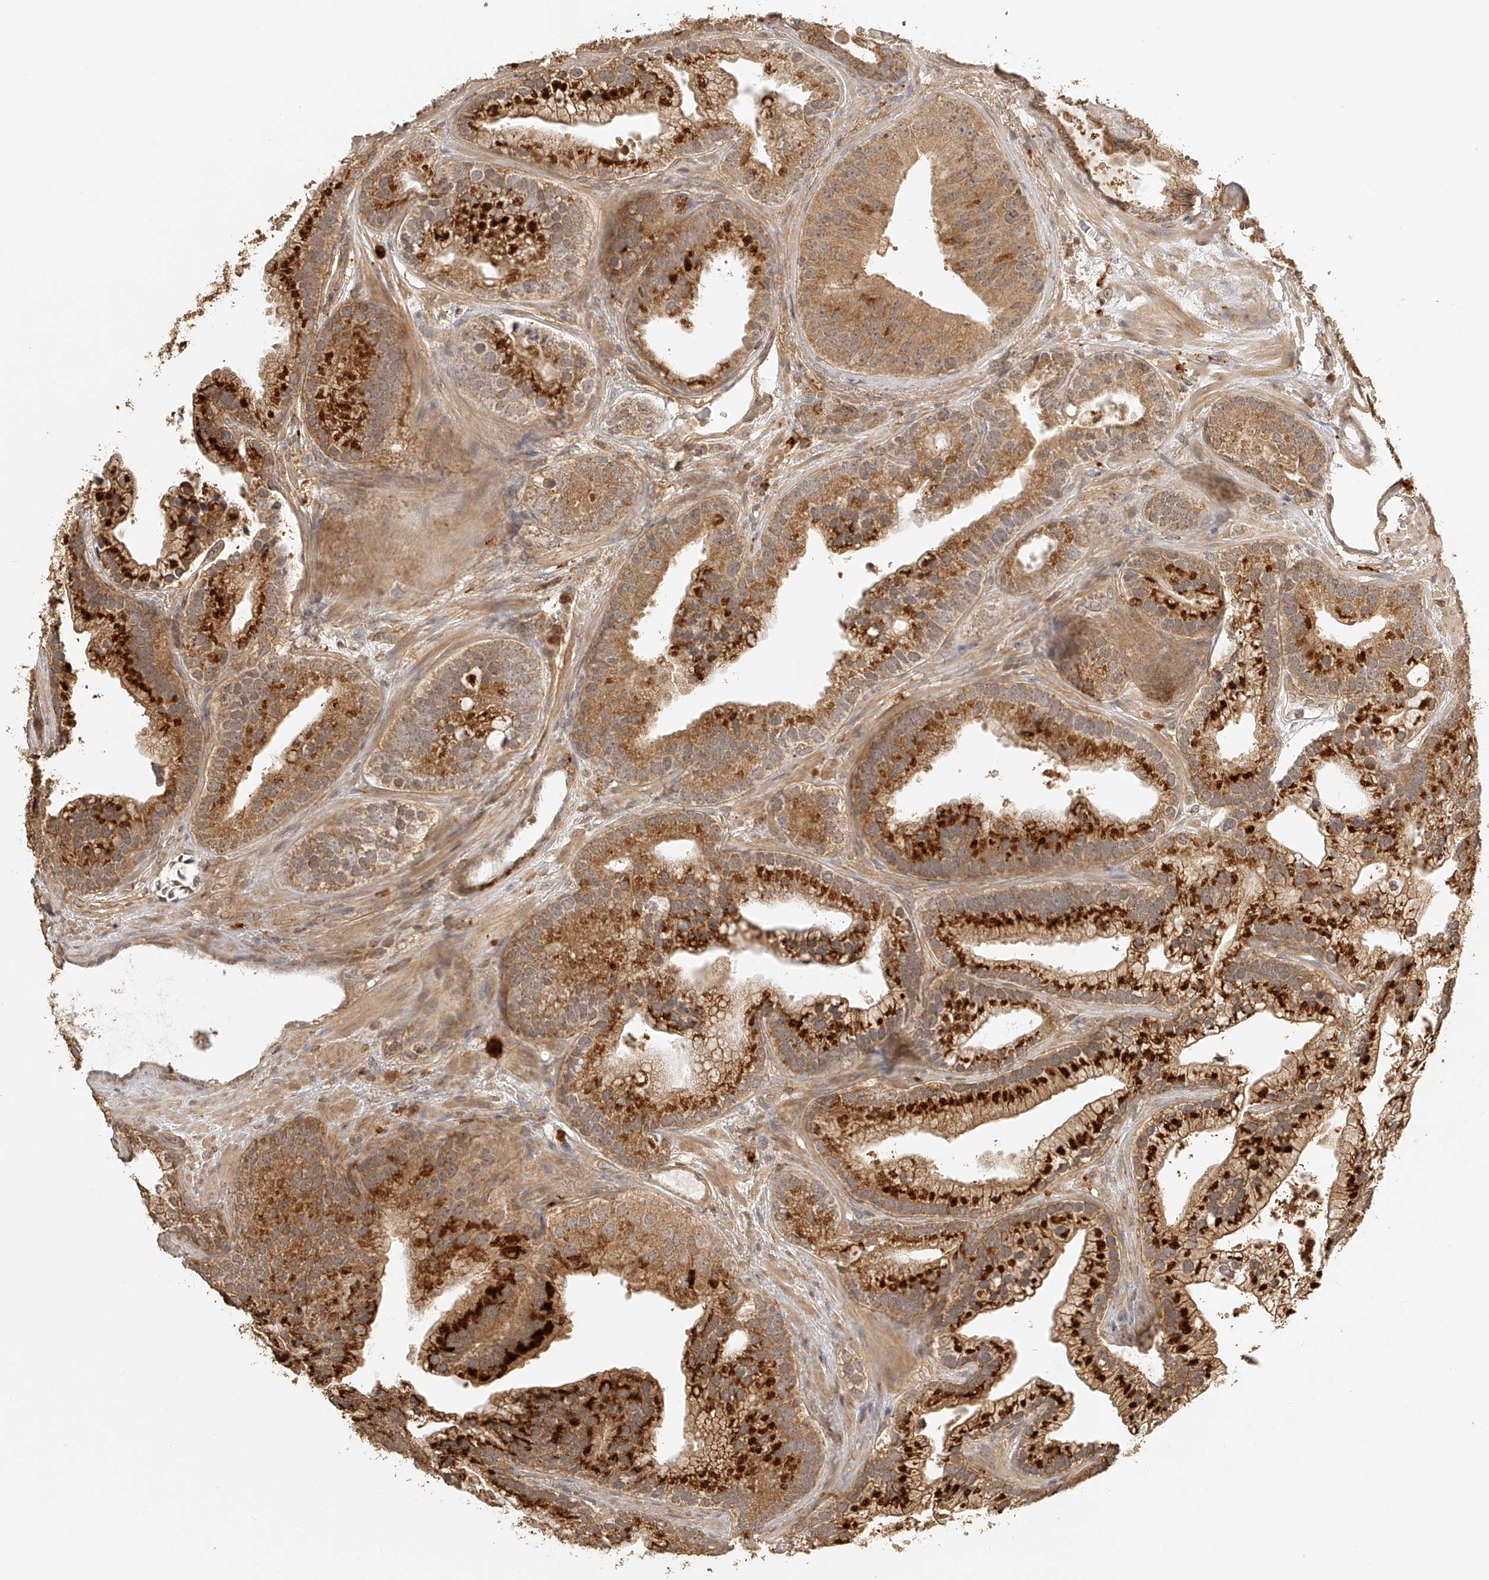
{"staining": {"intensity": "strong", "quantity": ">75%", "location": "cytoplasmic/membranous"}, "tissue": "prostate cancer", "cell_type": "Tumor cells", "image_type": "cancer", "snomed": [{"axis": "morphology", "description": "Adenocarcinoma, High grade"}, {"axis": "topography", "description": "Prostate"}], "caption": "Adenocarcinoma (high-grade) (prostate) stained with a brown dye exhibits strong cytoplasmic/membranous positive staining in about >75% of tumor cells.", "gene": "BCL2L11", "patient": {"sex": "male", "age": 70}}